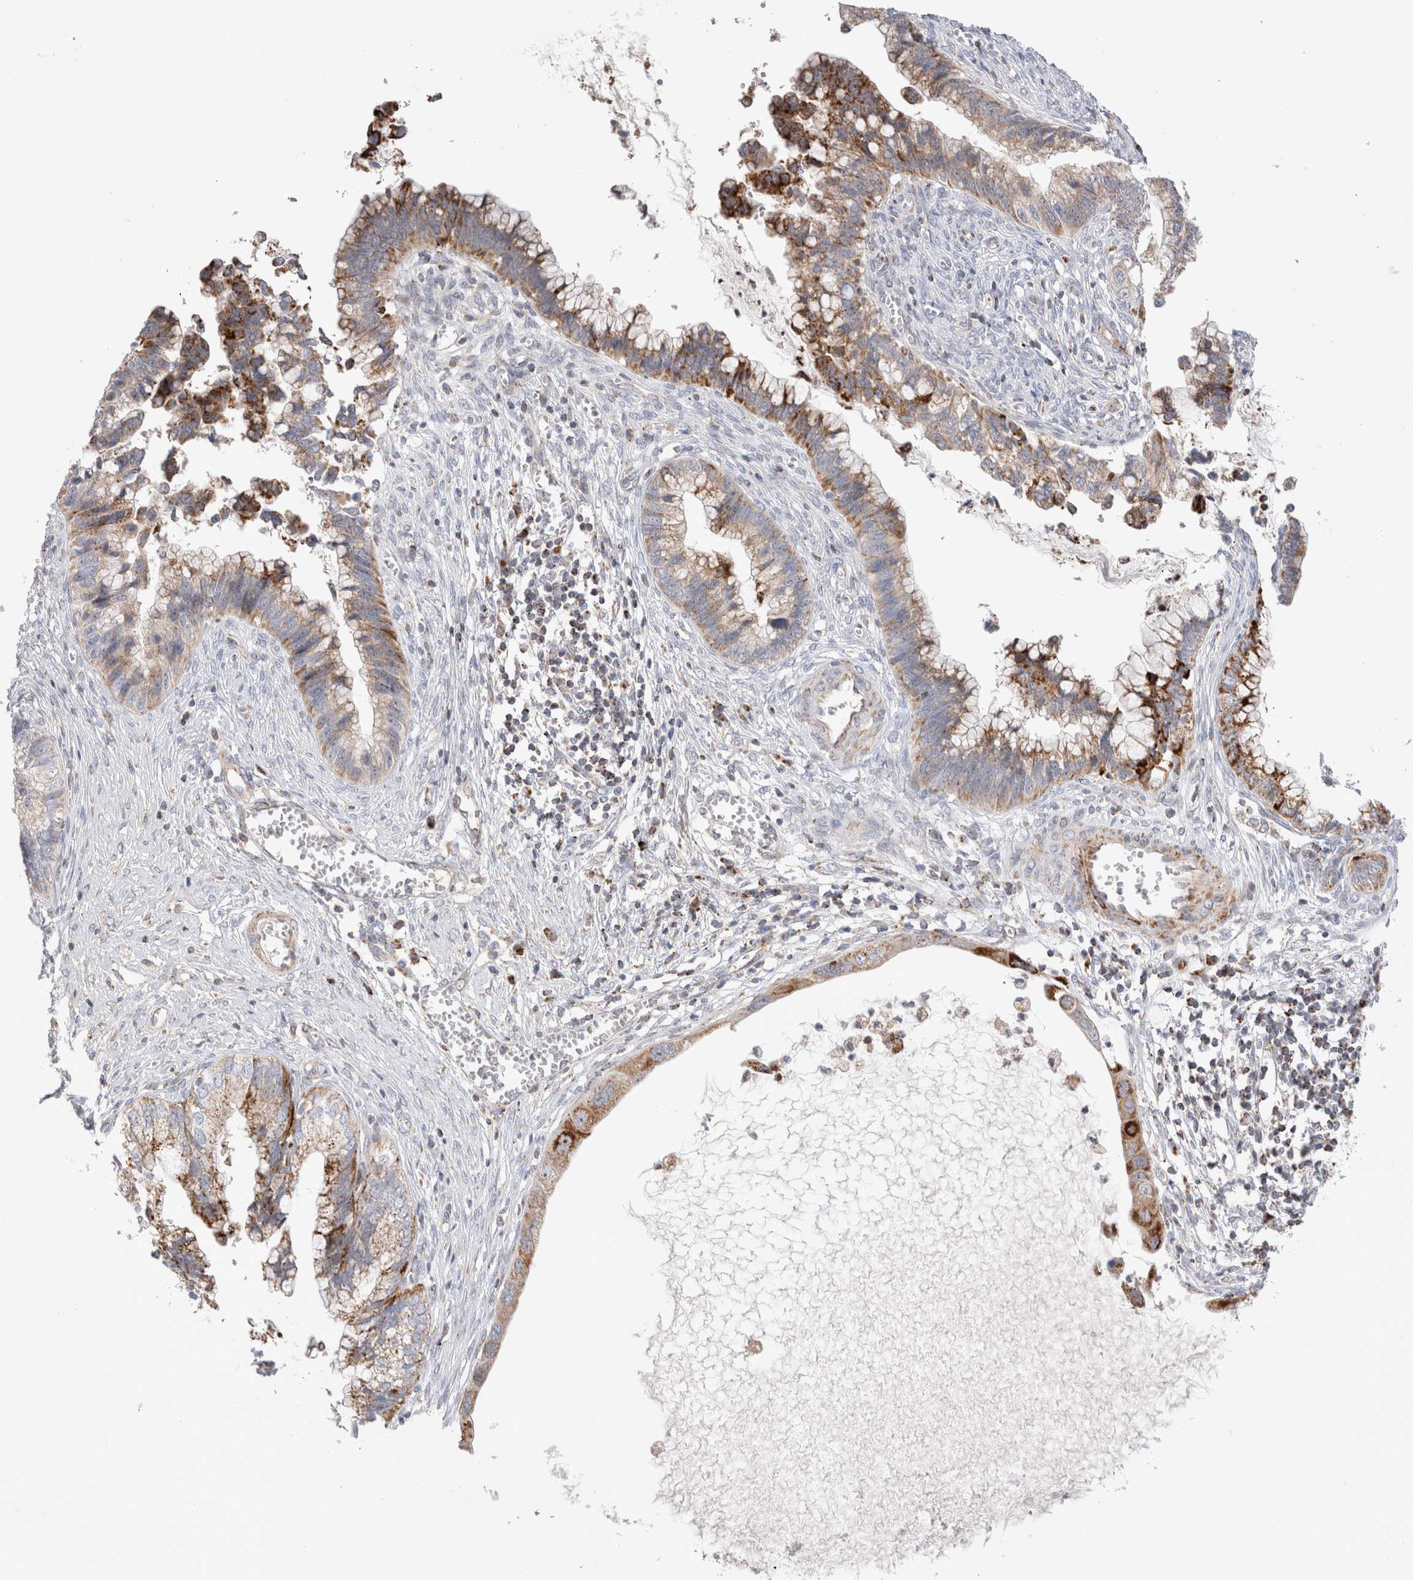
{"staining": {"intensity": "moderate", "quantity": ">75%", "location": "cytoplasmic/membranous"}, "tissue": "cervical cancer", "cell_type": "Tumor cells", "image_type": "cancer", "snomed": [{"axis": "morphology", "description": "Adenocarcinoma, NOS"}, {"axis": "topography", "description": "Cervix"}], "caption": "Immunohistochemical staining of adenocarcinoma (cervical) displays moderate cytoplasmic/membranous protein positivity in about >75% of tumor cells. (DAB (3,3'-diaminobenzidine) IHC with brightfield microscopy, high magnification).", "gene": "CHADL", "patient": {"sex": "female", "age": 44}}